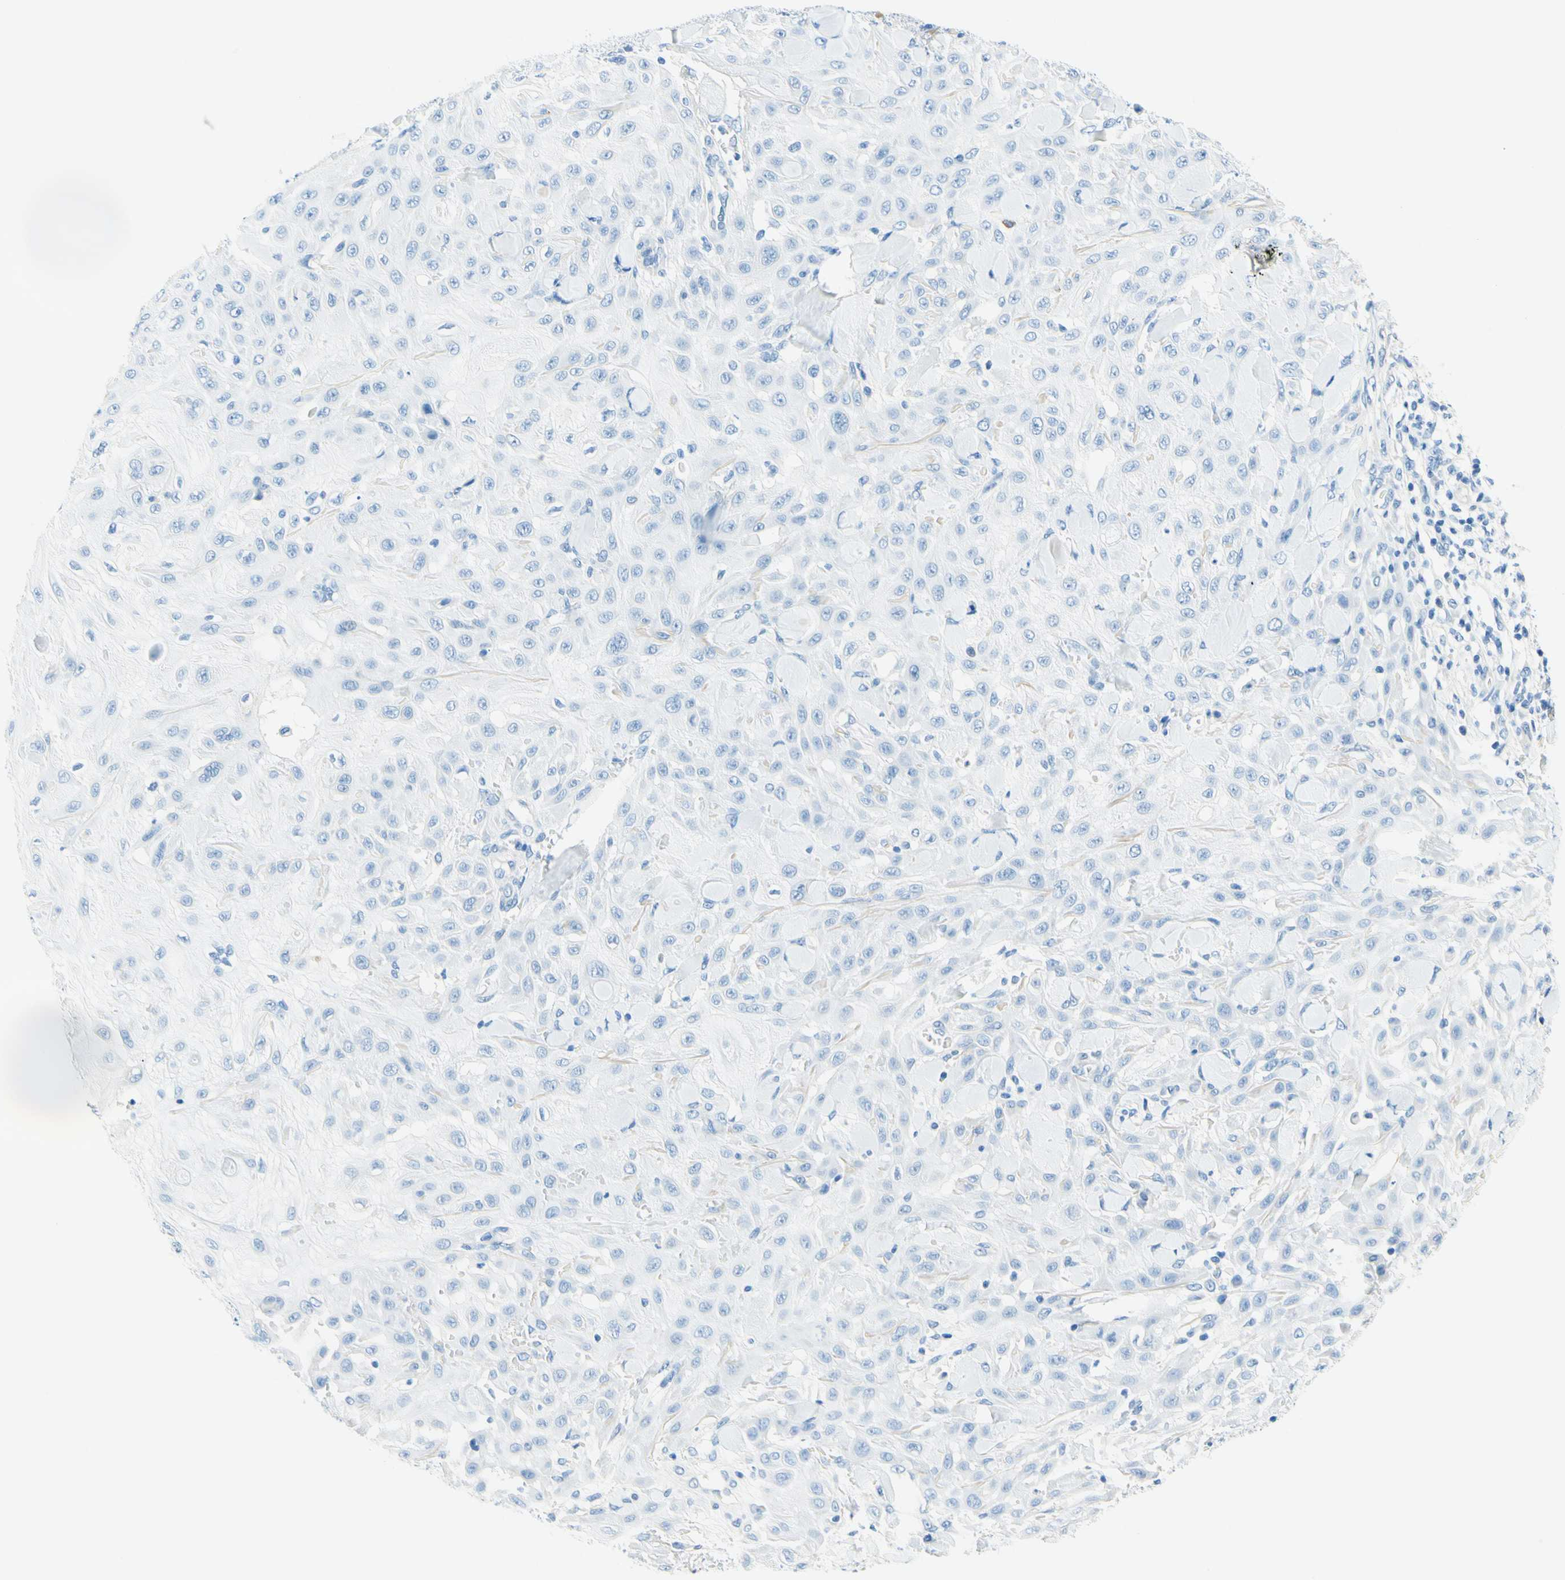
{"staining": {"intensity": "negative", "quantity": "none", "location": "none"}, "tissue": "skin cancer", "cell_type": "Tumor cells", "image_type": "cancer", "snomed": [{"axis": "morphology", "description": "Squamous cell carcinoma, NOS"}, {"axis": "topography", "description": "Skin"}], "caption": "This image is of squamous cell carcinoma (skin) stained with immunohistochemistry (IHC) to label a protein in brown with the nuclei are counter-stained blue. There is no expression in tumor cells.", "gene": "PASD1", "patient": {"sex": "male", "age": 24}}